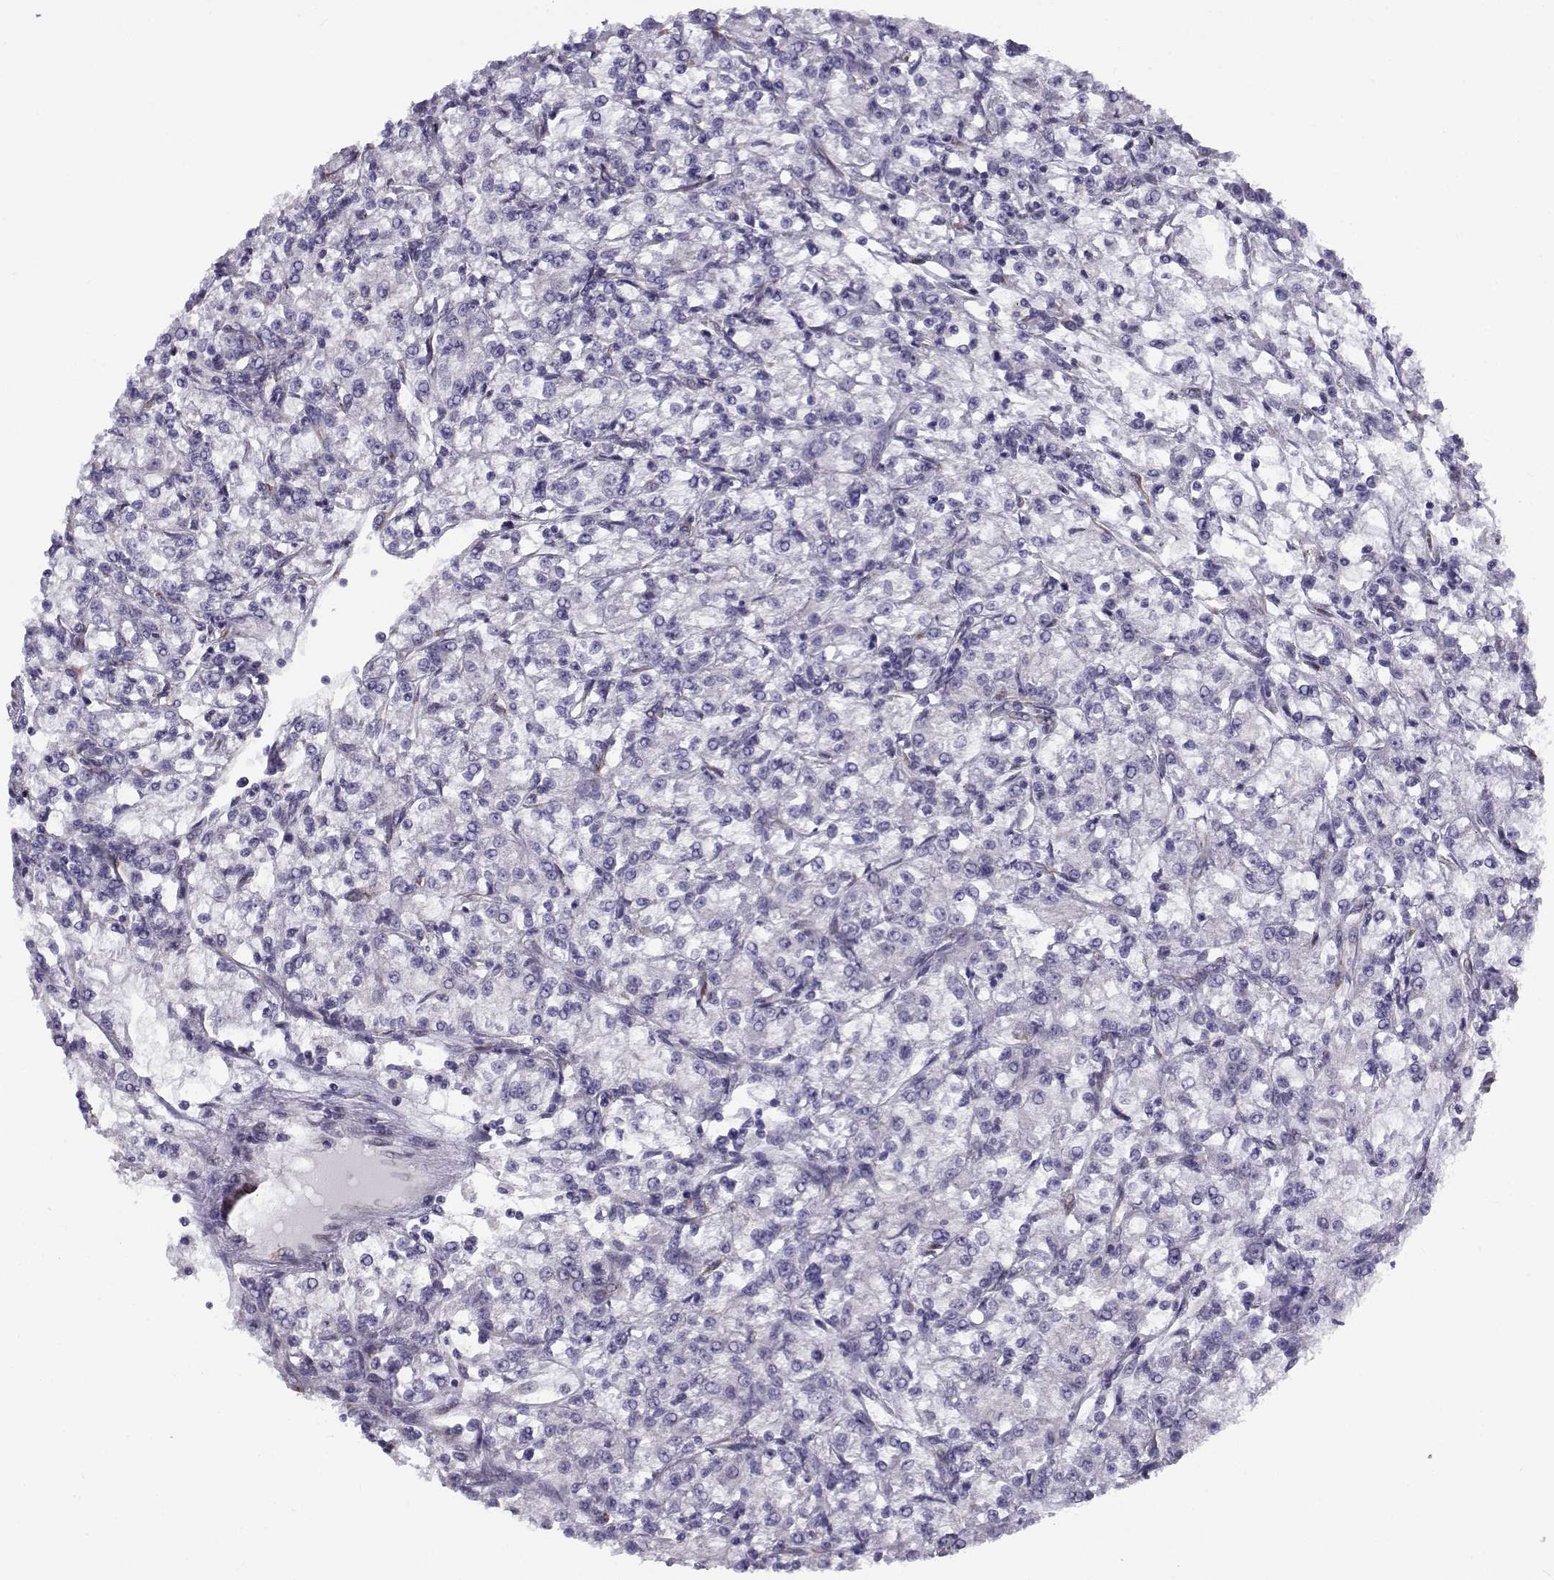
{"staining": {"intensity": "negative", "quantity": "none", "location": "none"}, "tissue": "renal cancer", "cell_type": "Tumor cells", "image_type": "cancer", "snomed": [{"axis": "morphology", "description": "Adenocarcinoma, NOS"}, {"axis": "topography", "description": "Kidney"}], "caption": "Tumor cells are negative for protein expression in human renal cancer. (DAB (3,3'-diaminobenzidine) IHC, high magnification).", "gene": "BEND6", "patient": {"sex": "female", "age": 59}}